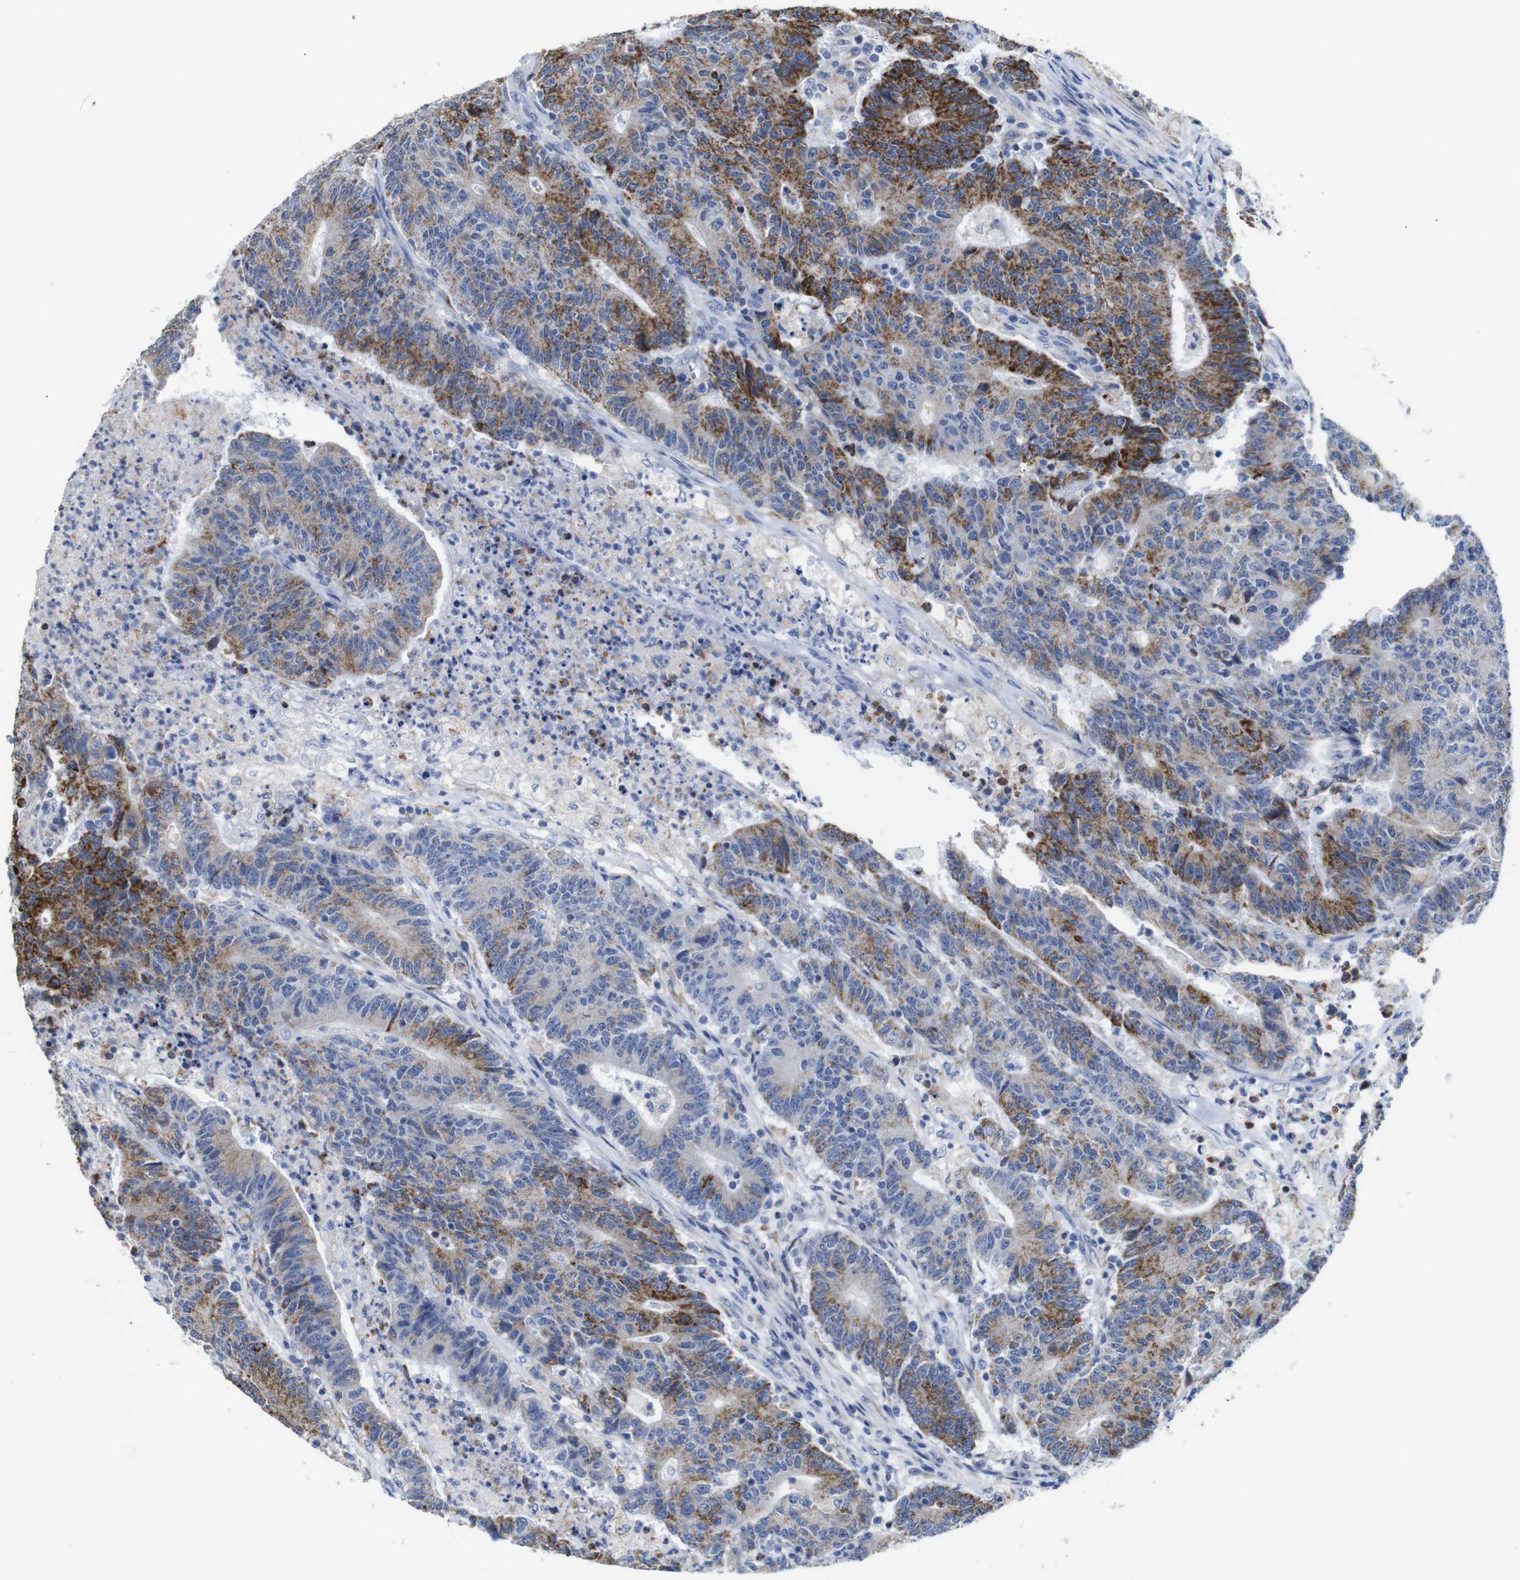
{"staining": {"intensity": "strong", "quantity": "<25%", "location": "cytoplasmic/membranous"}, "tissue": "colorectal cancer", "cell_type": "Tumor cells", "image_type": "cancer", "snomed": [{"axis": "morphology", "description": "Normal tissue, NOS"}, {"axis": "morphology", "description": "Adenocarcinoma, NOS"}, {"axis": "topography", "description": "Colon"}], "caption": "Immunohistochemical staining of colorectal adenocarcinoma shows medium levels of strong cytoplasmic/membranous expression in approximately <25% of tumor cells. The protein of interest is stained brown, and the nuclei are stained in blue (DAB IHC with brightfield microscopy, high magnification).", "gene": "MAOA", "patient": {"sex": "female", "age": 75}}